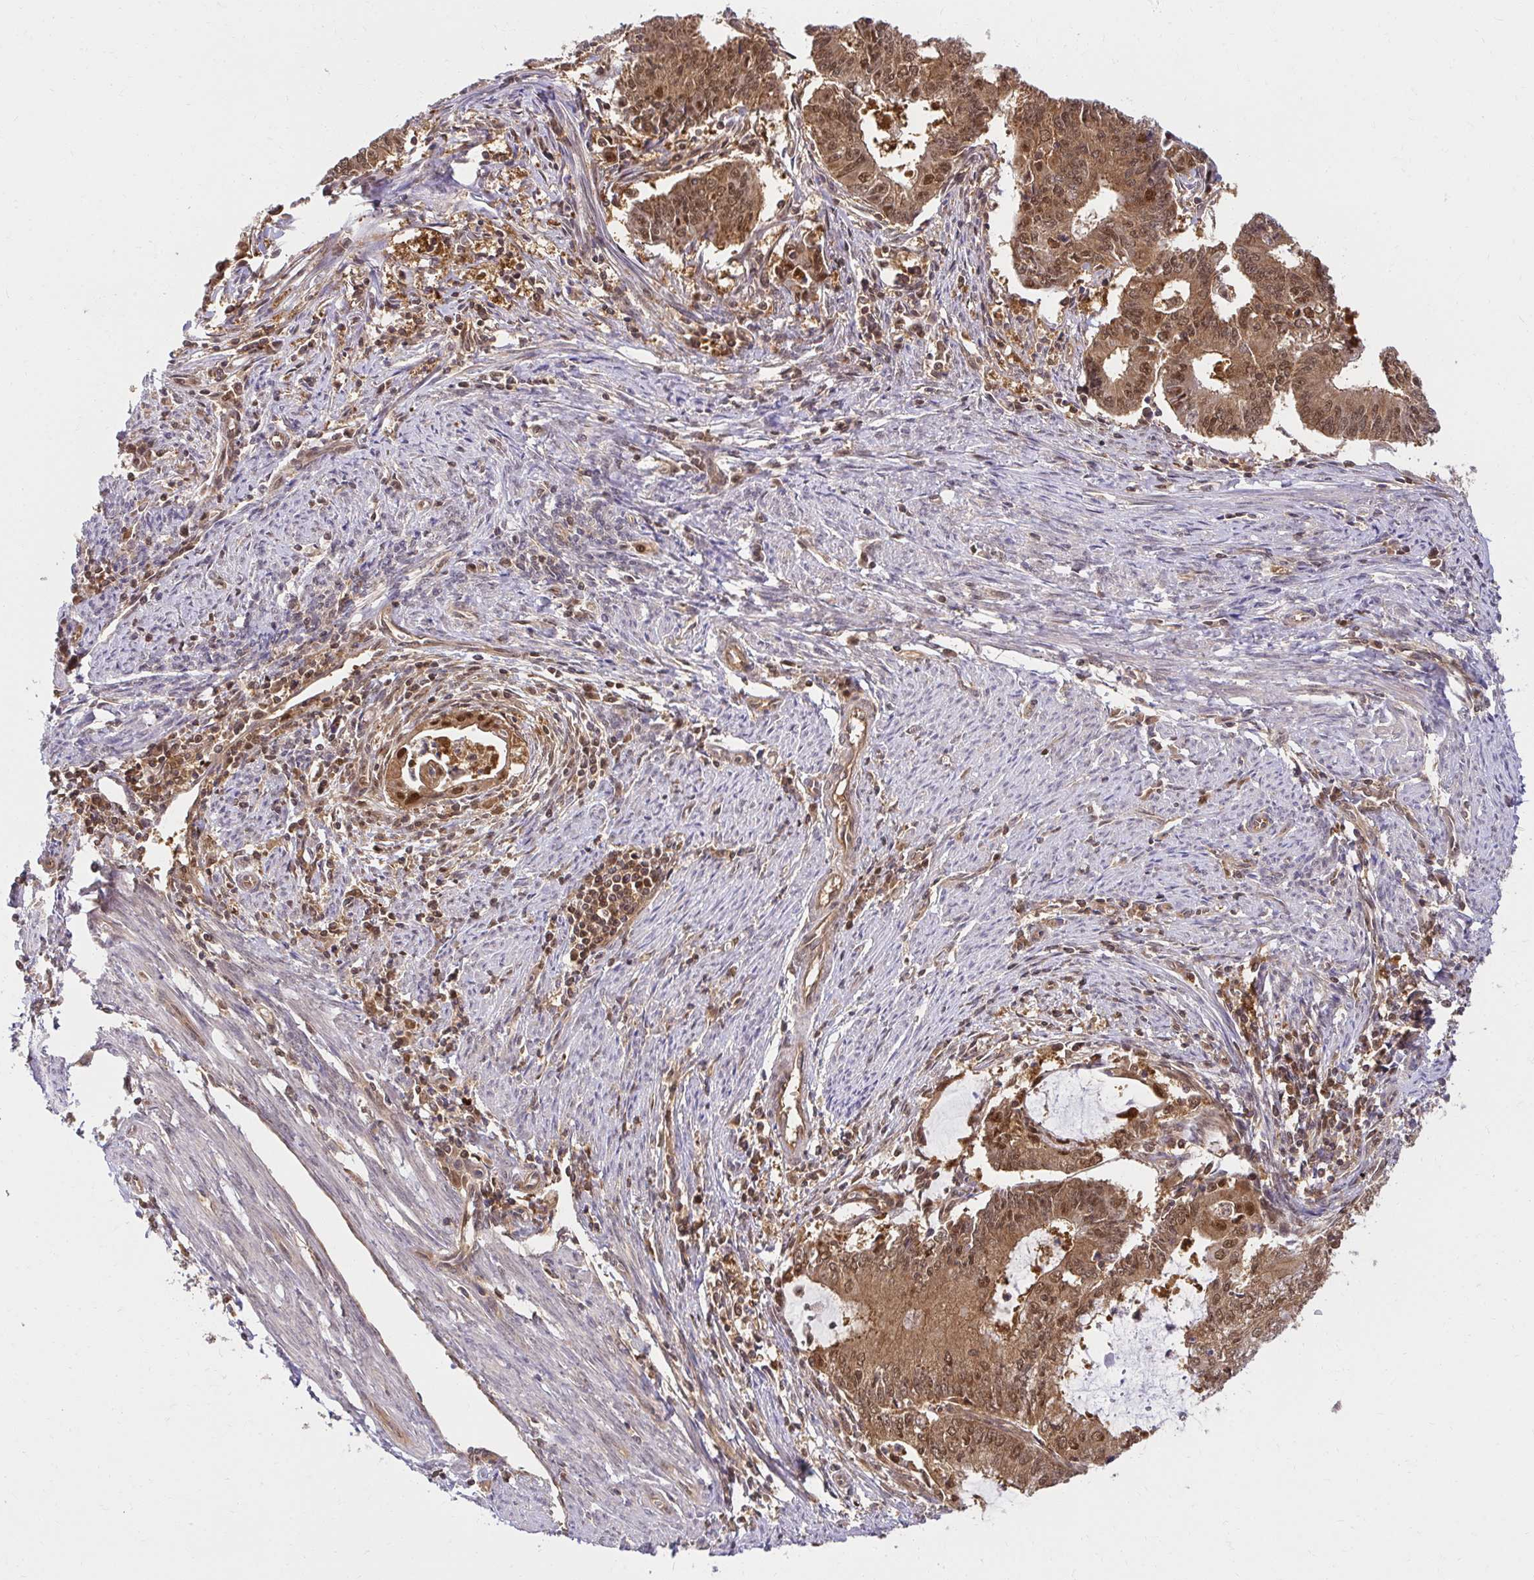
{"staining": {"intensity": "moderate", "quantity": ">75%", "location": "cytoplasmic/membranous,nuclear"}, "tissue": "endometrial cancer", "cell_type": "Tumor cells", "image_type": "cancer", "snomed": [{"axis": "morphology", "description": "Adenocarcinoma, NOS"}, {"axis": "topography", "description": "Endometrium"}], "caption": "Endometrial adenocarcinoma stained with DAB (3,3'-diaminobenzidine) immunohistochemistry demonstrates medium levels of moderate cytoplasmic/membranous and nuclear staining in about >75% of tumor cells.", "gene": "PSMA4", "patient": {"sex": "female", "age": 61}}